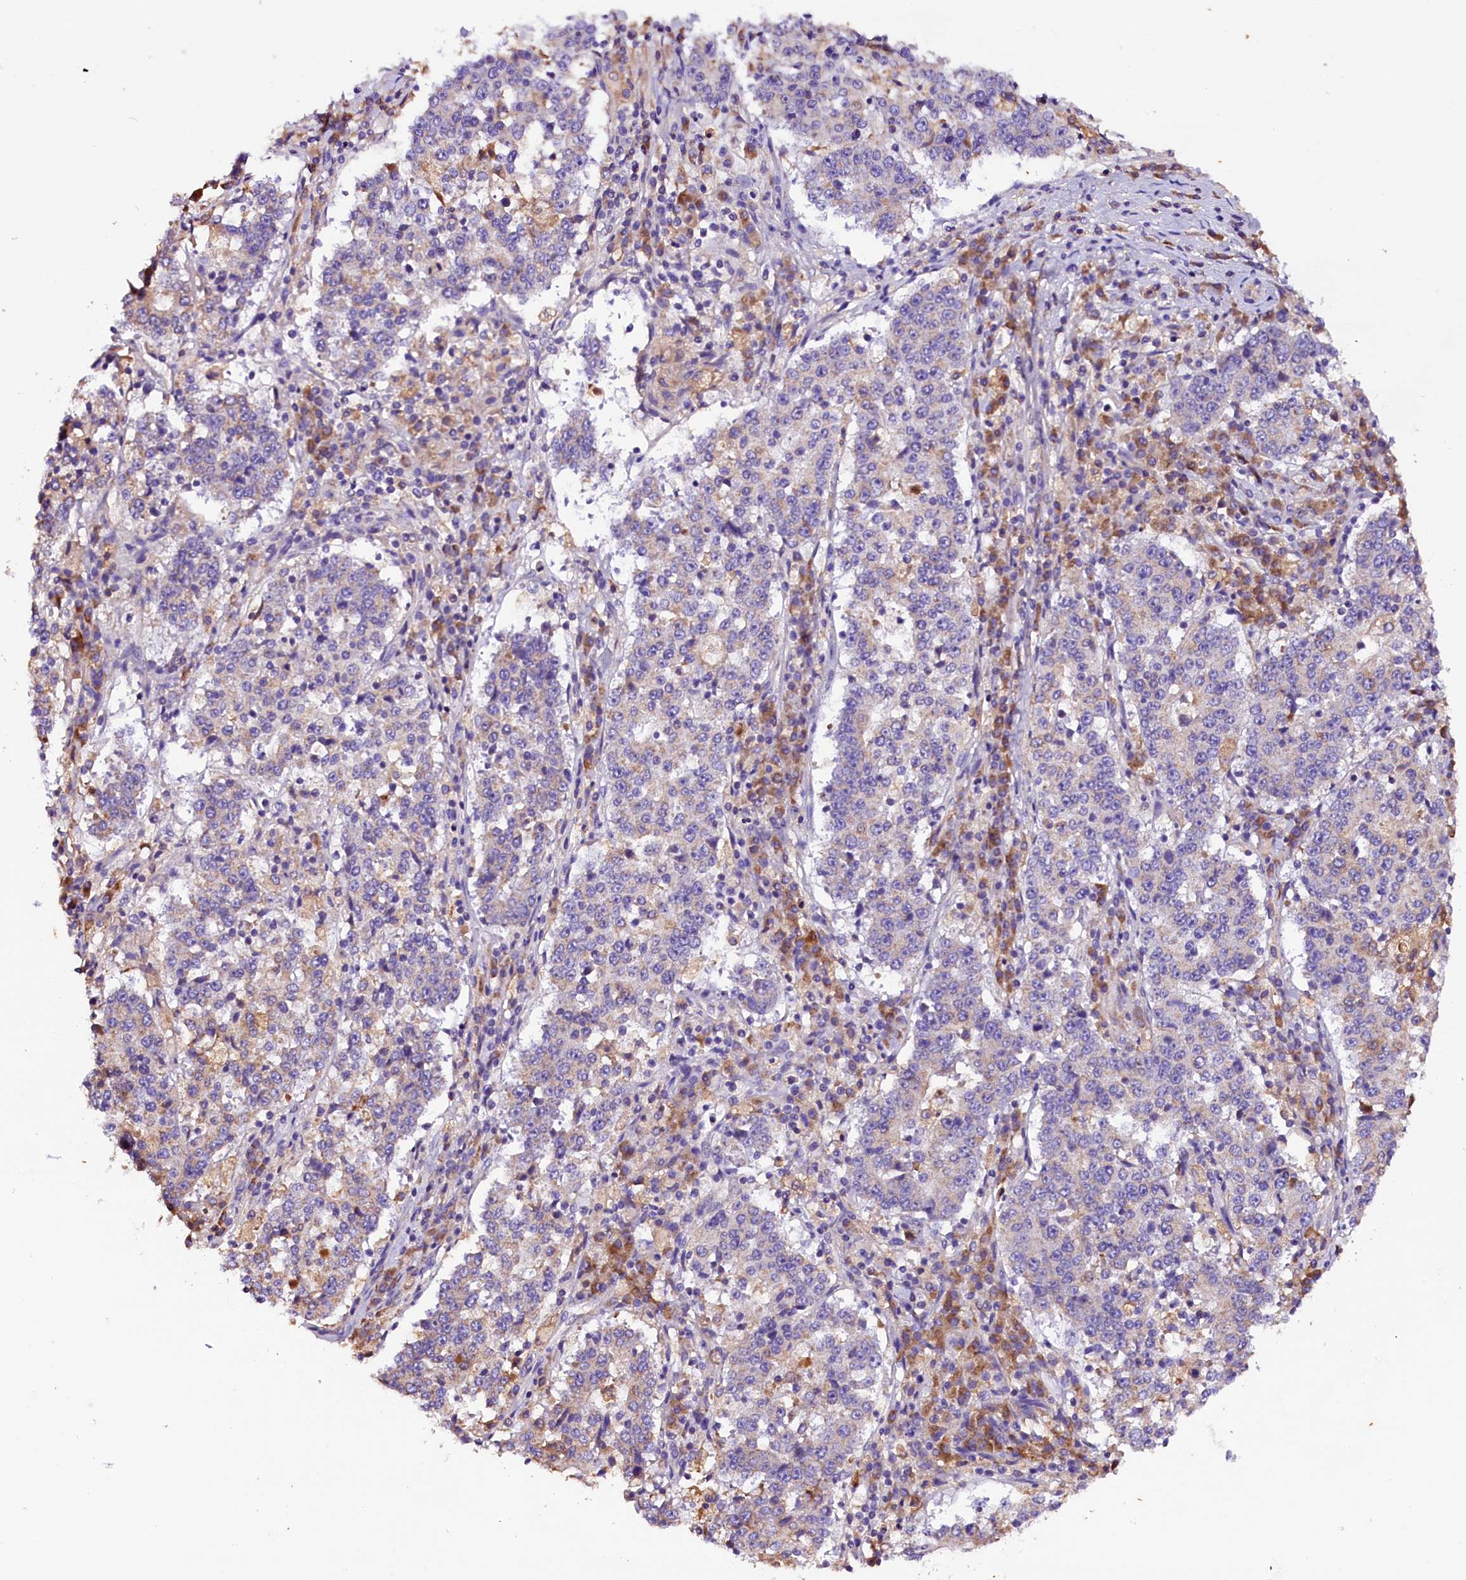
{"staining": {"intensity": "negative", "quantity": "none", "location": "none"}, "tissue": "stomach cancer", "cell_type": "Tumor cells", "image_type": "cancer", "snomed": [{"axis": "morphology", "description": "Adenocarcinoma, NOS"}, {"axis": "topography", "description": "Stomach"}], "caption": "High power microscopy histopathology image of an IHC histopathology image of adenocarcinoma (stomach), revealing no significant positivity in tumor cells.", "gene": "SIX5", "patient": {"sex": "male", "age": 59}}